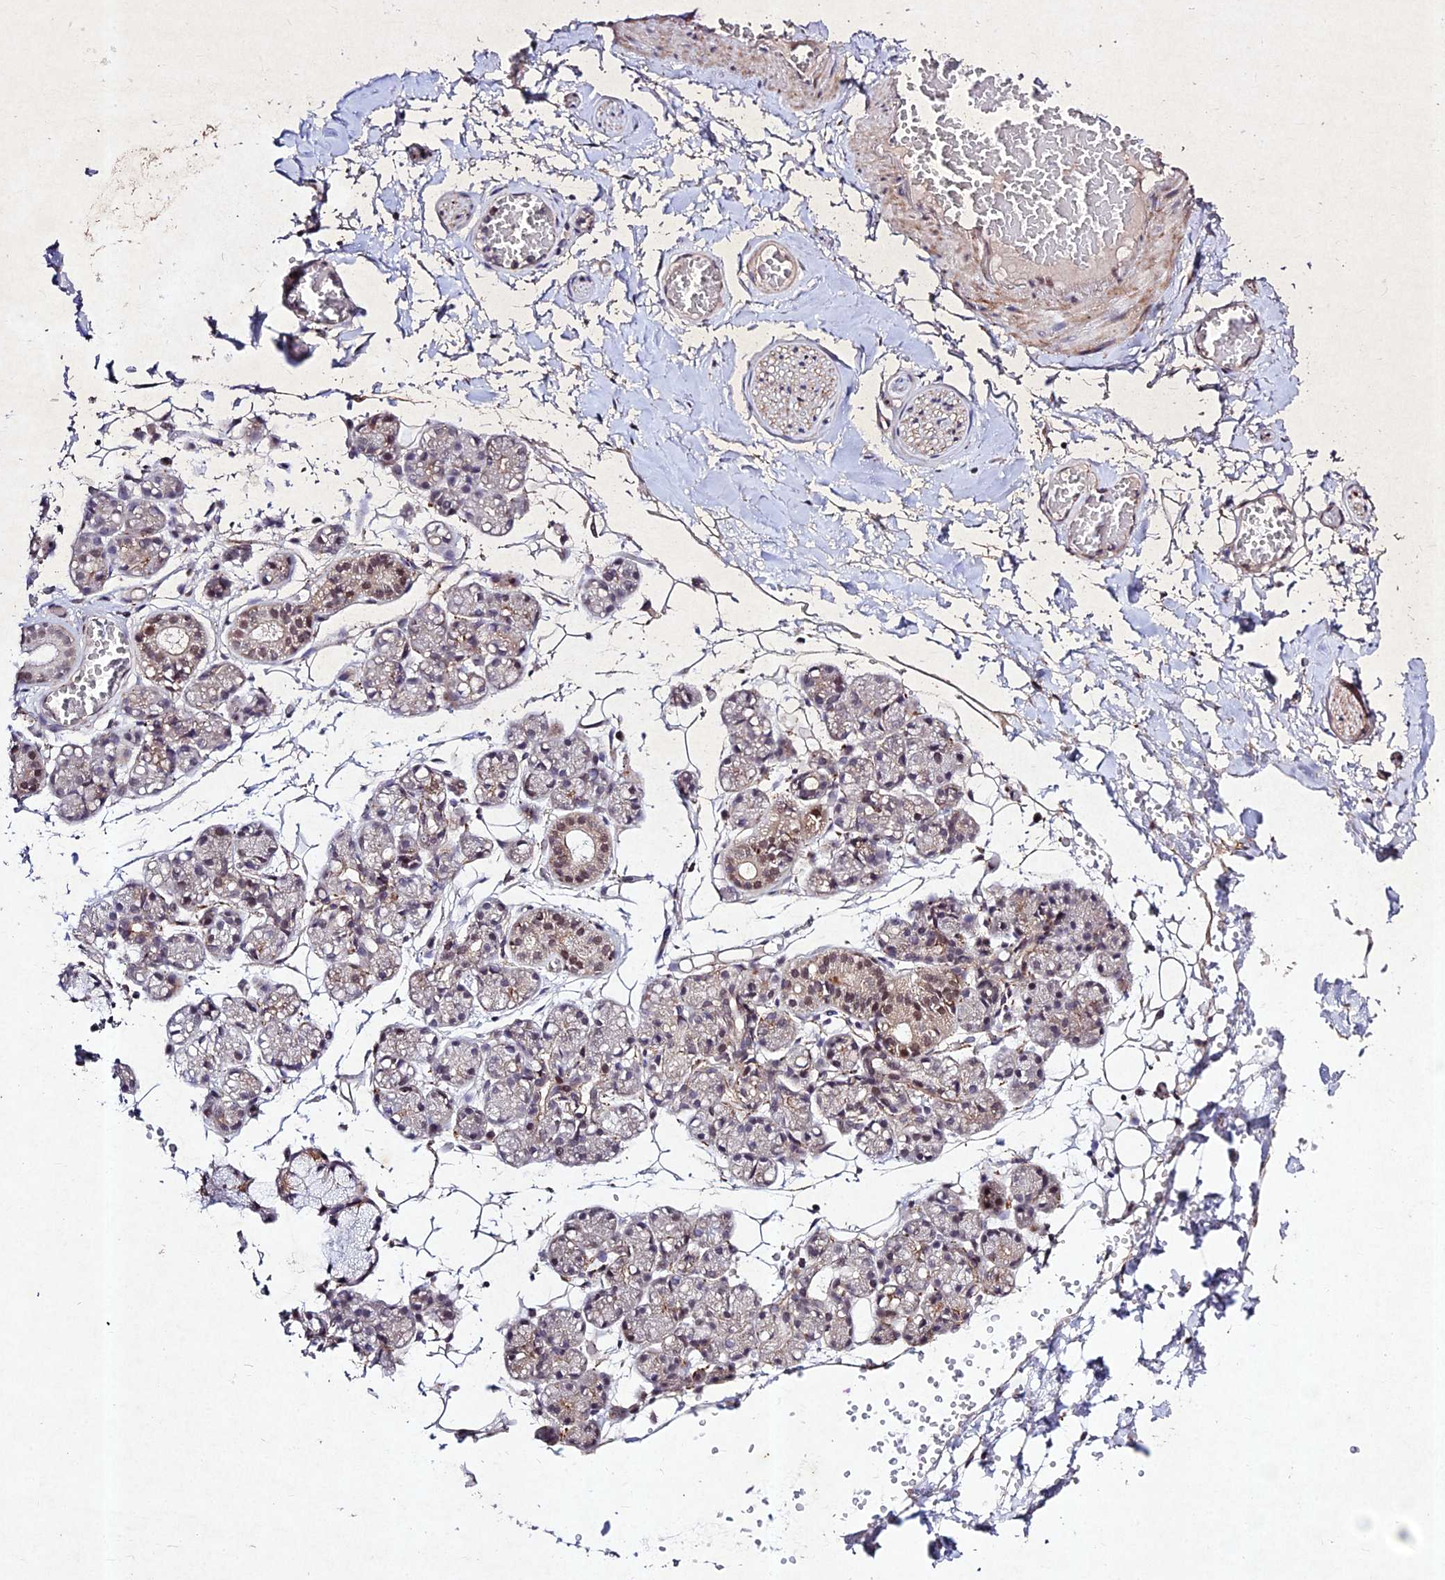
{"staining": {"intensity": "moderate", "quantity": "<25%", "location": "nuclear"}, "tissue": "salivary gland", "cell_type": "Glandular cells", "image_type": "normal", "snomed": [{"axis": "morphology", "description": "Normal tissue, NOS"}, {"axis": "topography", "description": "Salivary gland"}], "caption": "A micrograph showing moderate nuclear positivity in about <25% of glandular cells in unremarkable salivary gland, as visualized by brown immunohistochemical staining.", "gene": "RAVER1", "patient": {"sex": "male", "age": 63}}